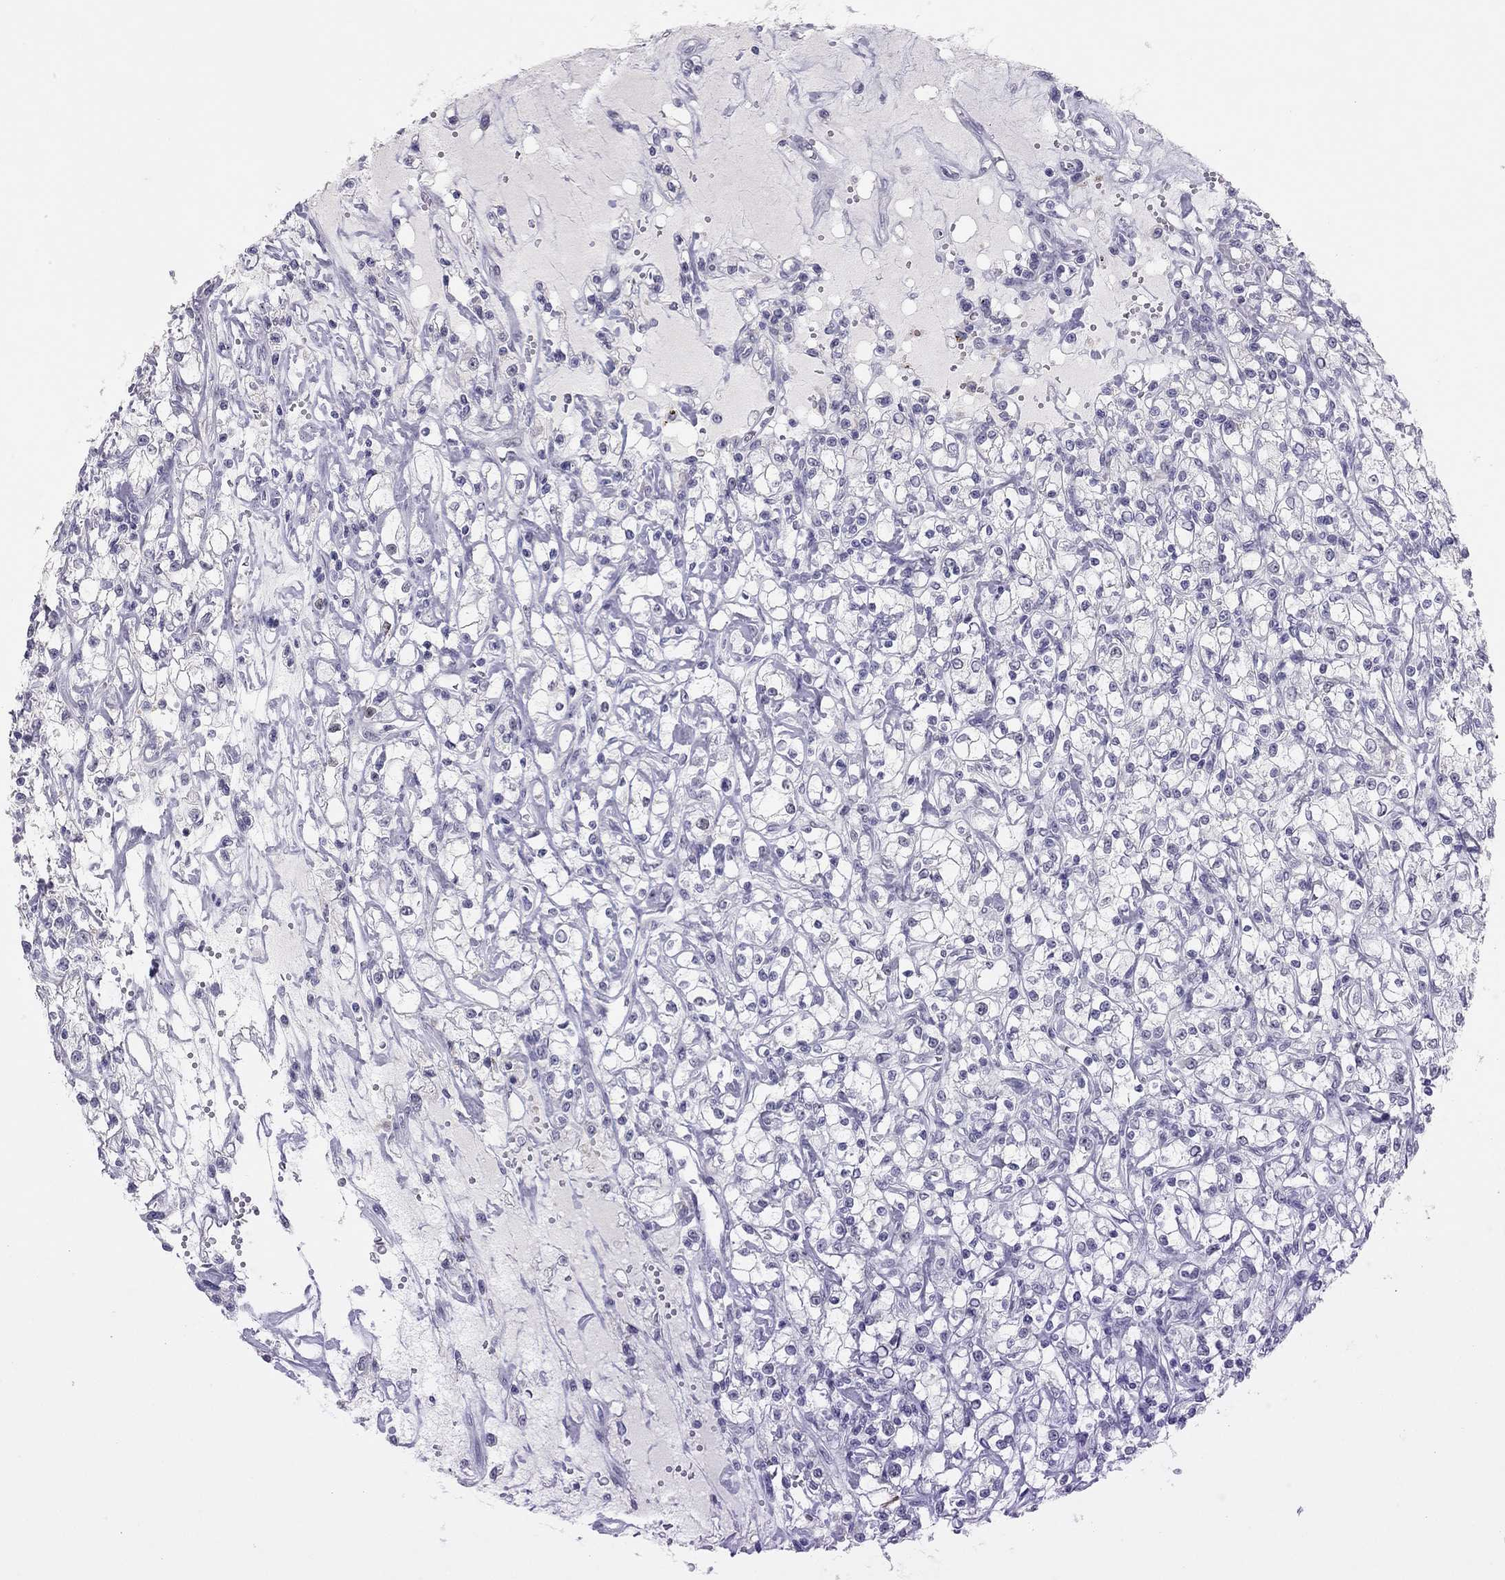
{"staining": {"intensity": "negative", "quantity": "none", "location": "none"}, "tissue": "renal cancer", "cell_type": "Tumor cells", "image_type": "cancer", "snomed": [{"axis": "morphology", "description": "Adenocarcinoma, NOS"}, {"axis": "topography", "description": "Kidney"}], "caption": "DAB (3,3'-diaminobenzidine) immunohistochemical staining of adenocarcinoma (renal) reveals no significant staining in tumor cells.", "gene": "PHOX2A", "patient": {"sex": "female", "age": 59}}